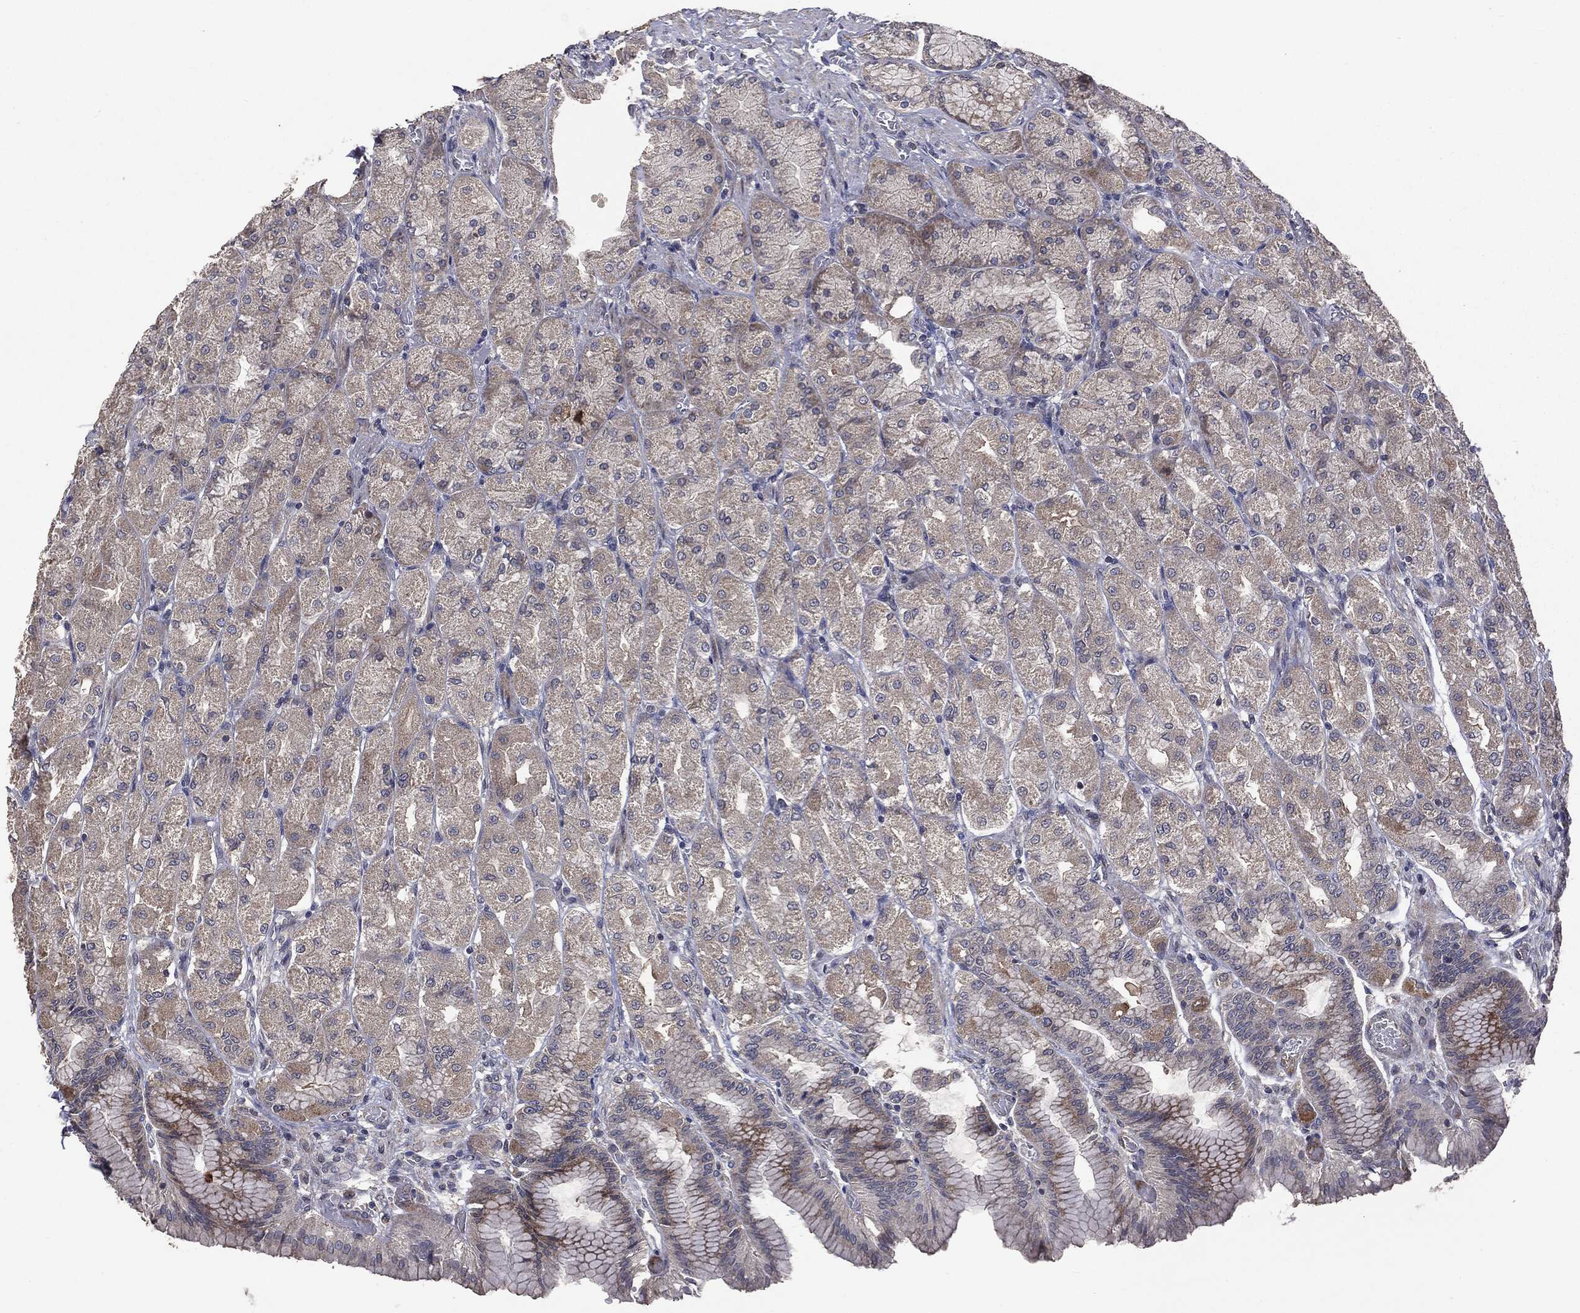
{"staining": {"intensity": "moderate", "quantity": "<25%", "location": "cytoplasmic/membranous"}, "tissue": "stomach", "cell_type": "Glandular cells", "image_type": "normal", "snomed": [{"axis": "morphology", "description": "Normal tissue, NOS"}, {"axis": "morphology", "description": "Adenocarcinoma, NOS"}, {"axis": "morphology", "description": "Adenocarcinoma, High grade"}, {"axis": "topography", "description": "Stomach, upper"}, {"axis": "topography", "description": "Stomach"}], "caption": "Immunohistochemical staining of benign stomach reveals moderate cytoplasmic/membranous protein expression in about <25% of glandular cells.", "gene": "MTOR", "patient": {"sex": "female", "age": 65}}